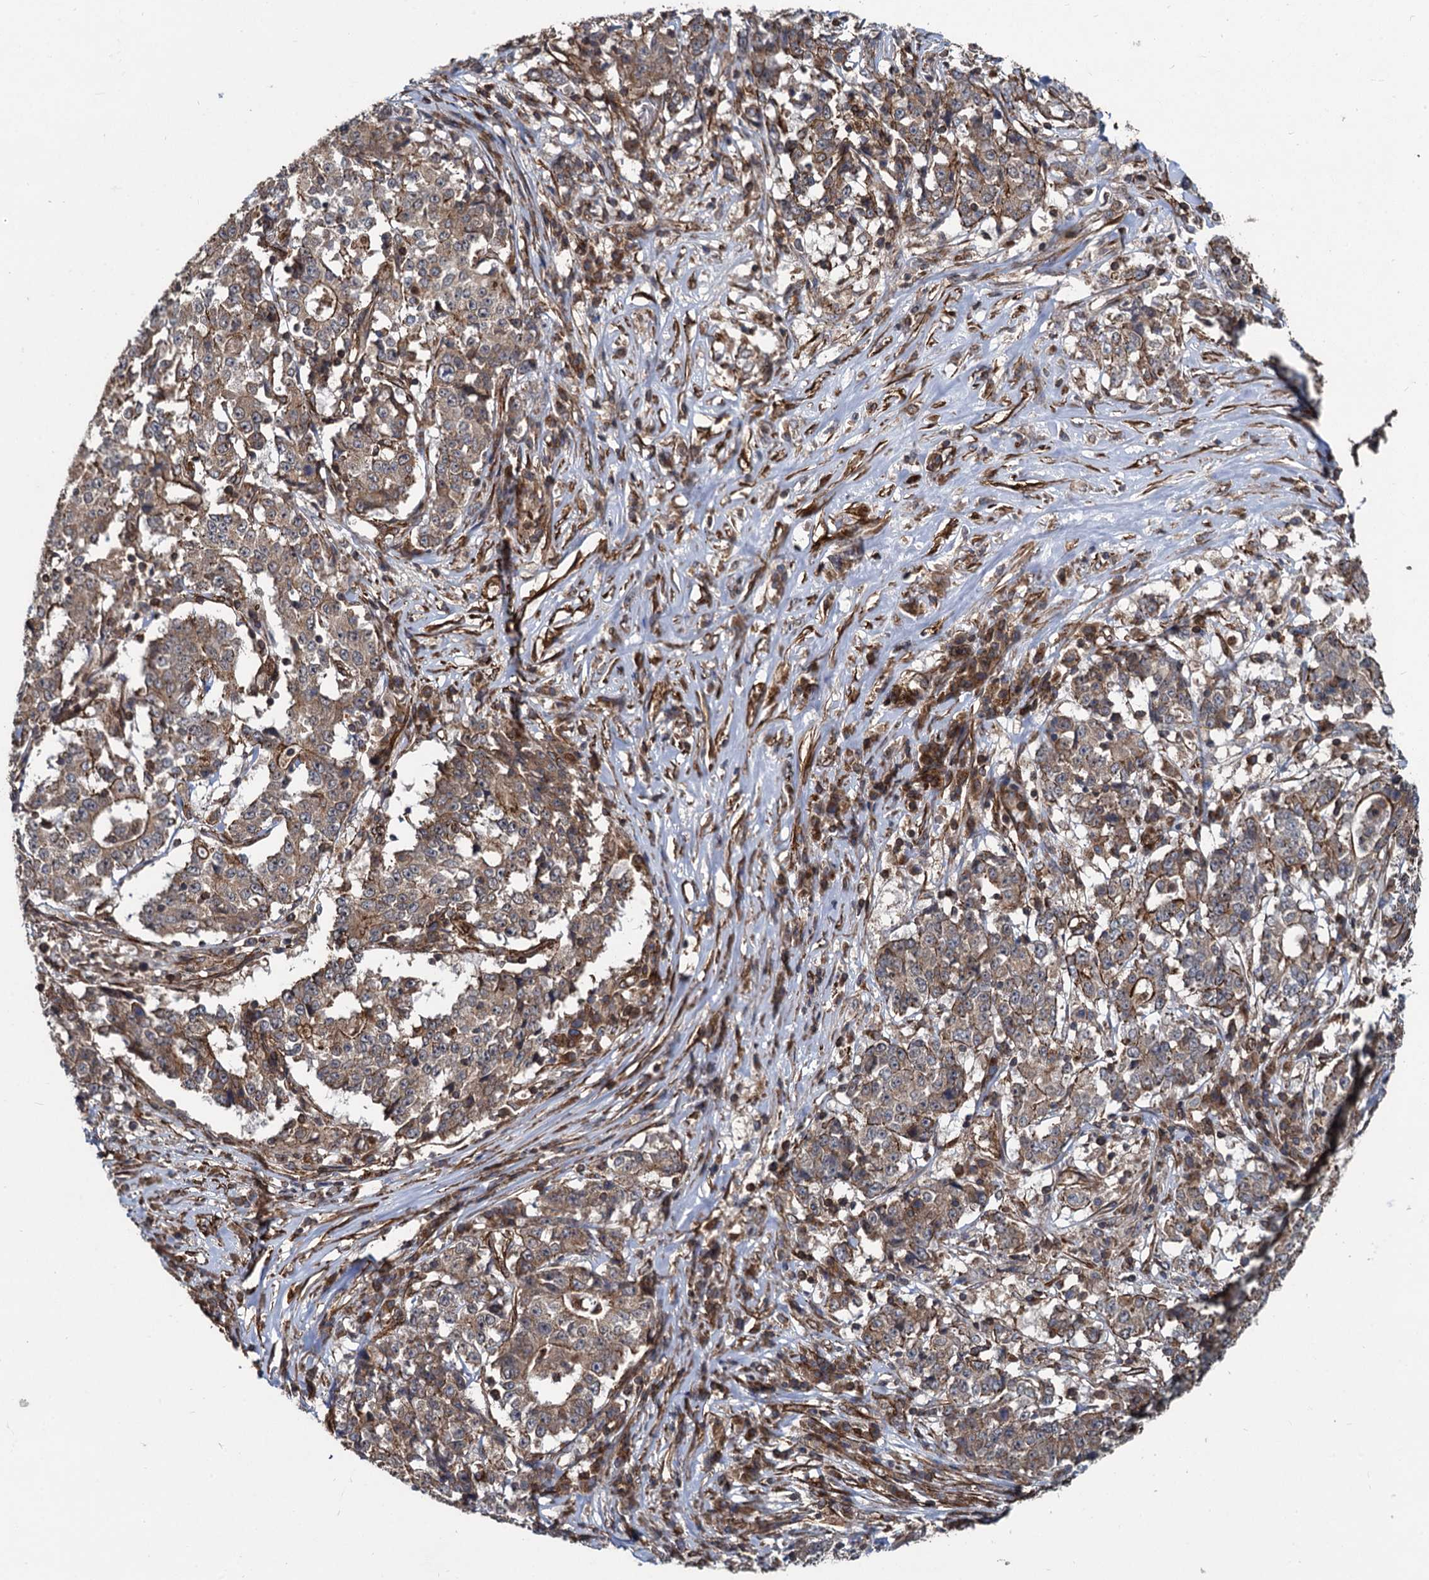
{"staining": {"intensity": "weak", "quantity": ">75%", "location": "cytoplasmic/membranous"}, "tissue": "stomach cancer", "cell_type": "Tumor cells", "image_type": "cancer", "snomed": [{"axis": "morphology", "description": "Adenocarcinoma, NOS"}, {"axis": "topography", "description": "Stomach"}], "caption": "Immunohistochemistry (IHC) photomicrograph of human adenocarcinoma (stomach) stained for a protein (brown), which shows low levels of weak cytoplasmic/membranous staining in about >75% of tumor cells.", "gene": "SVIP", "patient": {"sex": "male", "age": 59}}